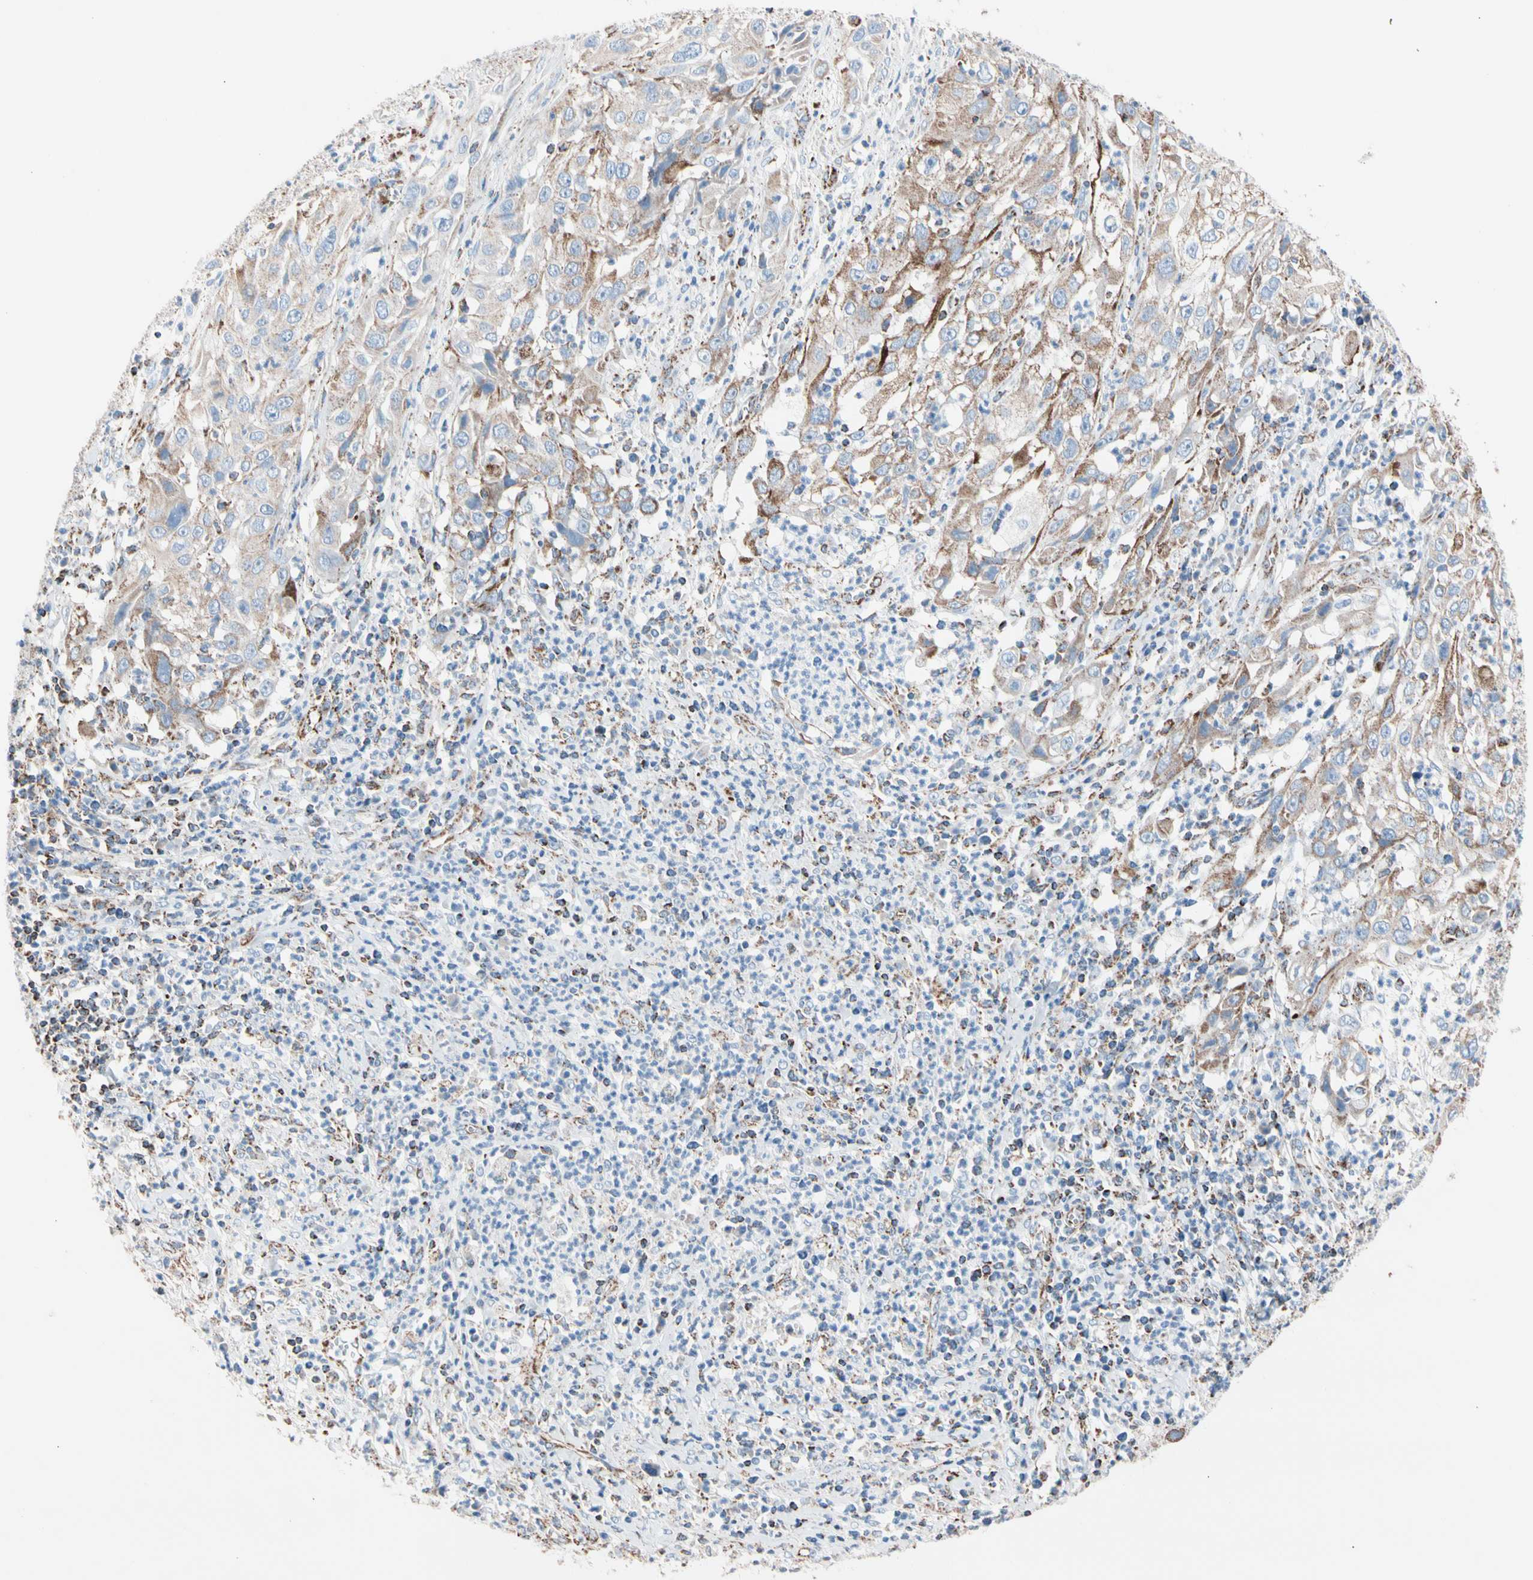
{"staining": {"intensity": "moderate", "quantity": "25%-75%", "location": "cytoplasmic/membranous"}, "tissue": "cervical cancer", "cell_type": "Tumor cells", "image_type": "cancer", "snomed": [{"axis": "morphology", "description": "Squamous cell carcinoma, NOS"}, {"axis": "topography", "description": "Cervix"}], "caption": "A brown stain highlights moderate cytoplasmic/membranous positivity of a protein in cervical cancer tumor cells.", "gene": "HK1", "patient": {"sex": "female", "age": 32}}